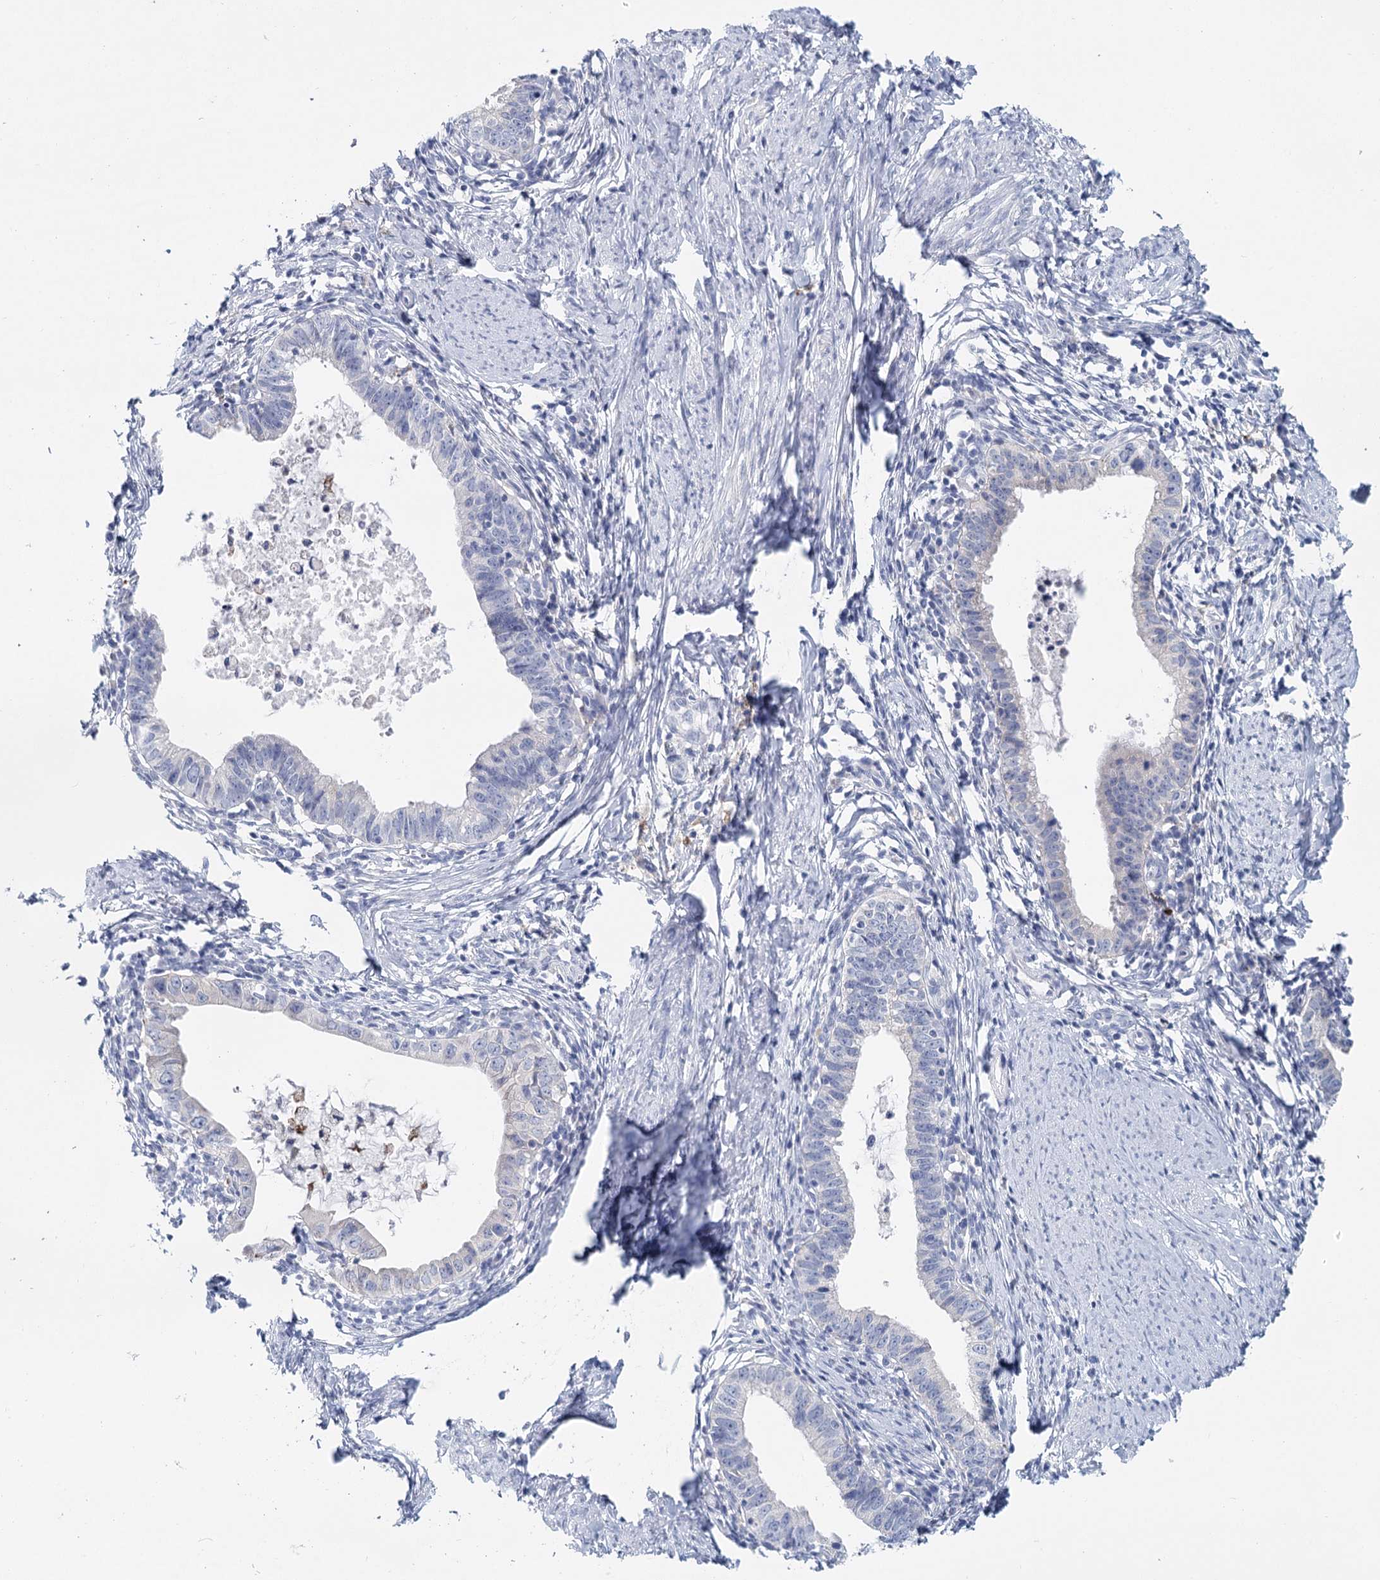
{"staining": {"intensity": "negative", "quantity": "none", "location": "none"}, "tissue": "cervical cancer", "cell_type": "Tumor cells", "image_type": "cancer", "snomed": [{"axis": "morphology", "description": "Adenocarcinoma, NOS"}, {"axis": "topography", "description": "Cervix"}], "caption": "There is no significant expression in tumor cells of cervical cancer. (DAB immunohistochemistry (IHC) visualized using brightfield microscopy, high magnification).", "gene": "METTL7B", "patient": {"sex": "female", "age": 36}}